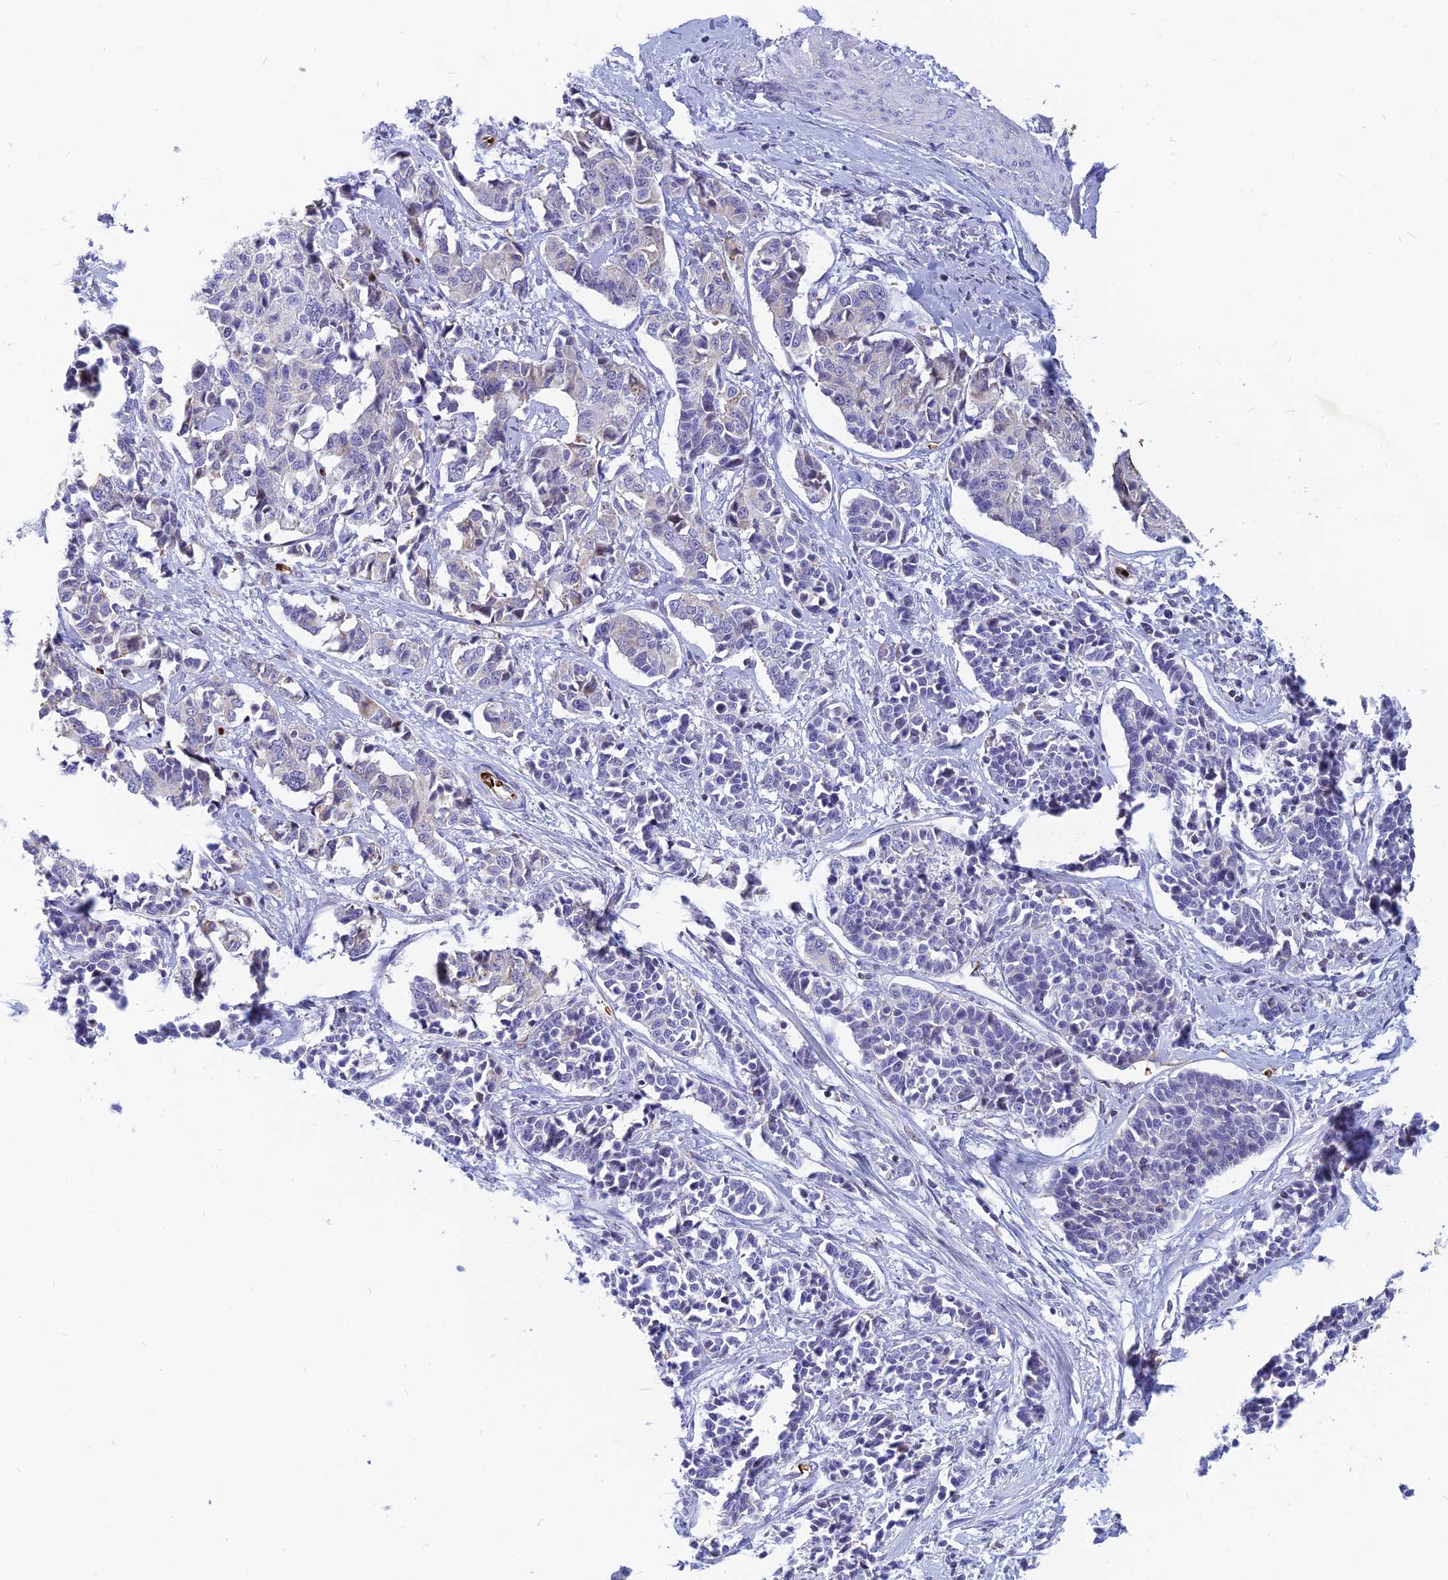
{"staining": {"intensity": "negative", "quantity": "none", "location": "none"}, "tissue": "cervical cancer", "cell_type": "Tumor cells", "image_type": "cancer", "snomed": [{"axis": "morphology", "description": "Normal tissue, NOS"}, {"axis": "morphology", "description": "Squamous cell carcinoma, NOS"}, {"axis": "topography", "description": "Cervix"}], "caption": "Cervical cancer stained for a protein using IHC exhibits no staining tumor cells.", "gene": "HHAT", "patient": {"sex": "female", "age": 35}}